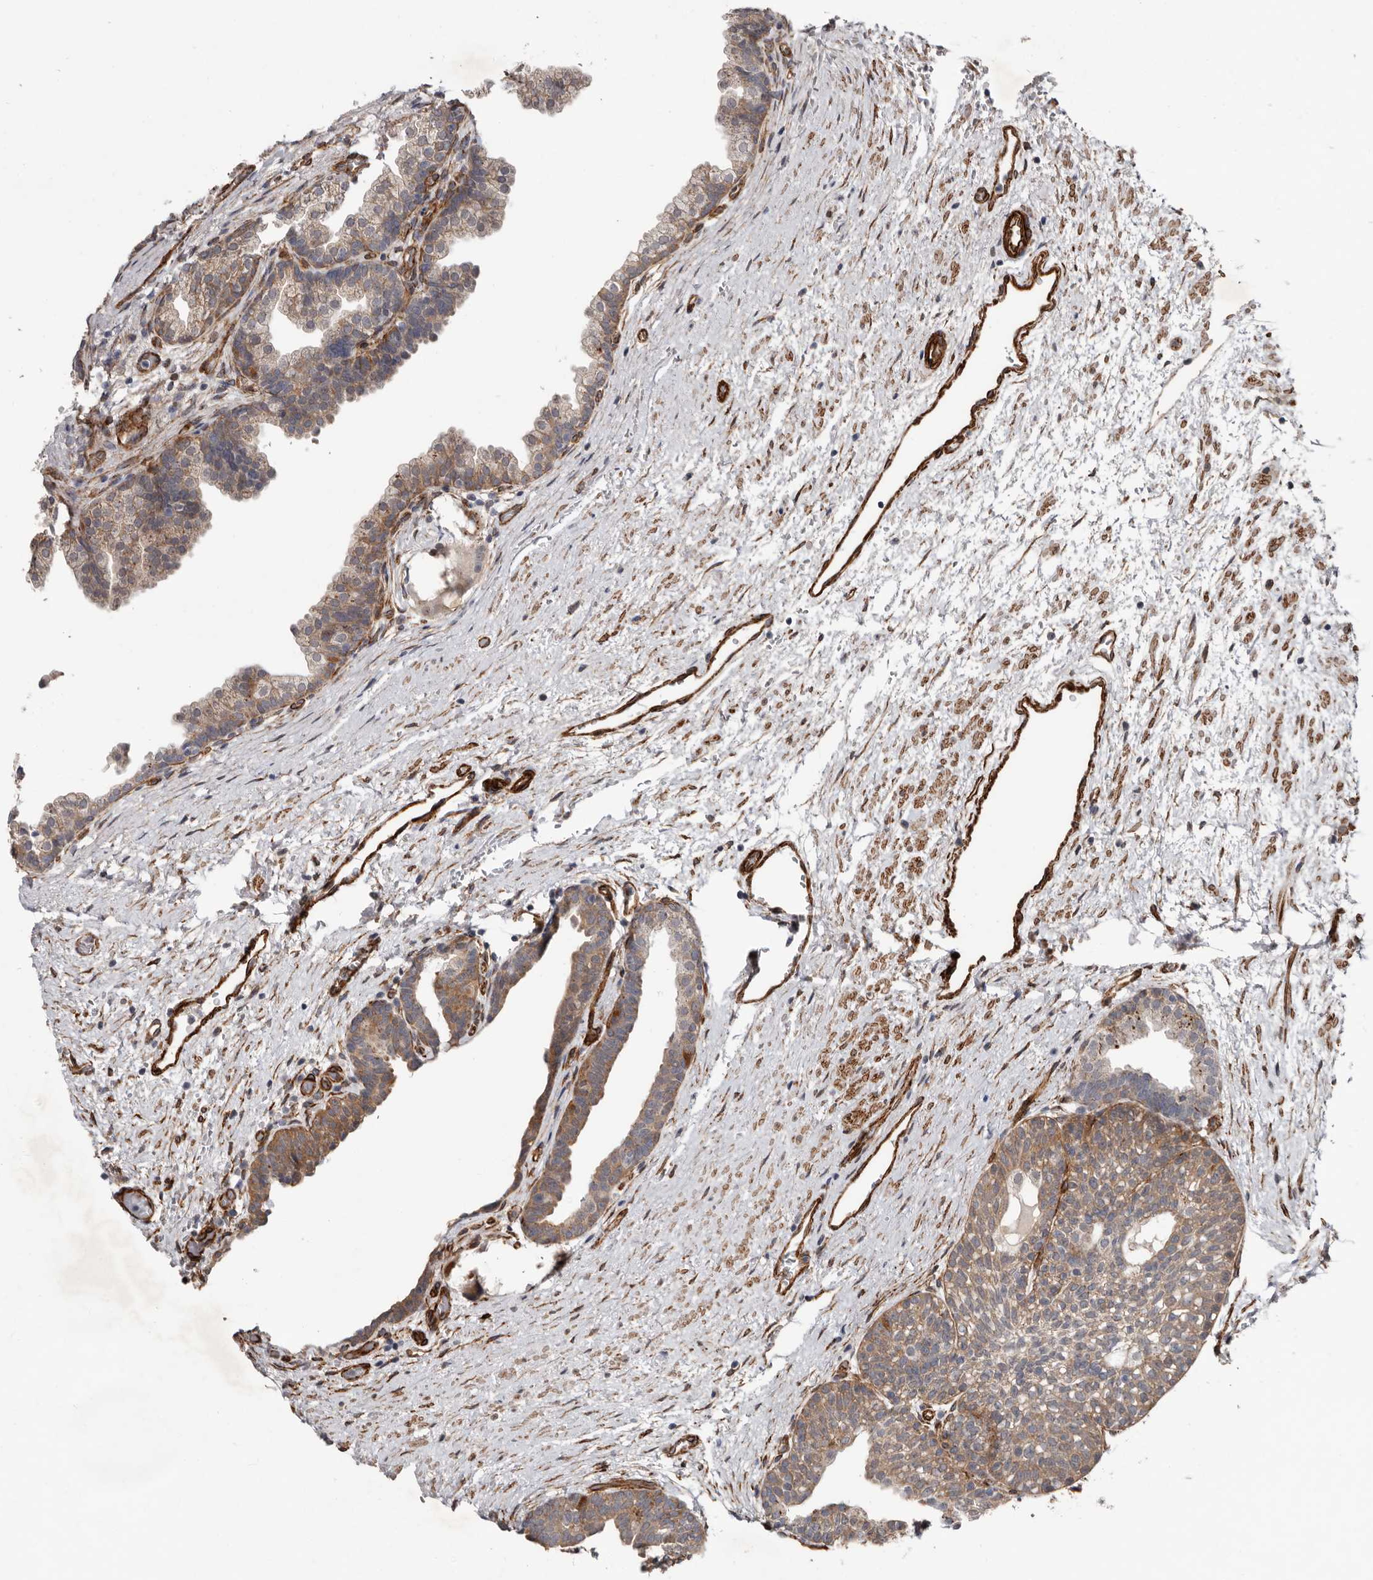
{"staining": {"intensity": "moderate", "quantity": "25%-75%", "location": "cytoplasmic/membranous"}, "tissue": "prostate", "cell_type": "Glandular cells", "image_type": "normal", "snomed": [{"axis": "morphology", "description": "Normal tissue, NOS"}, {"axis": "topography", "description": "Prostate"}], "caption": "This micrograph exhibits immunohistochemistry (IHC) staining of normal human prostate, with medium moderate cytoplasmic/membranous staining in approximately 25%-75% of glandular cells.", "gene": "RANBP17", "patient": {"sex": "male", "age": 48}}